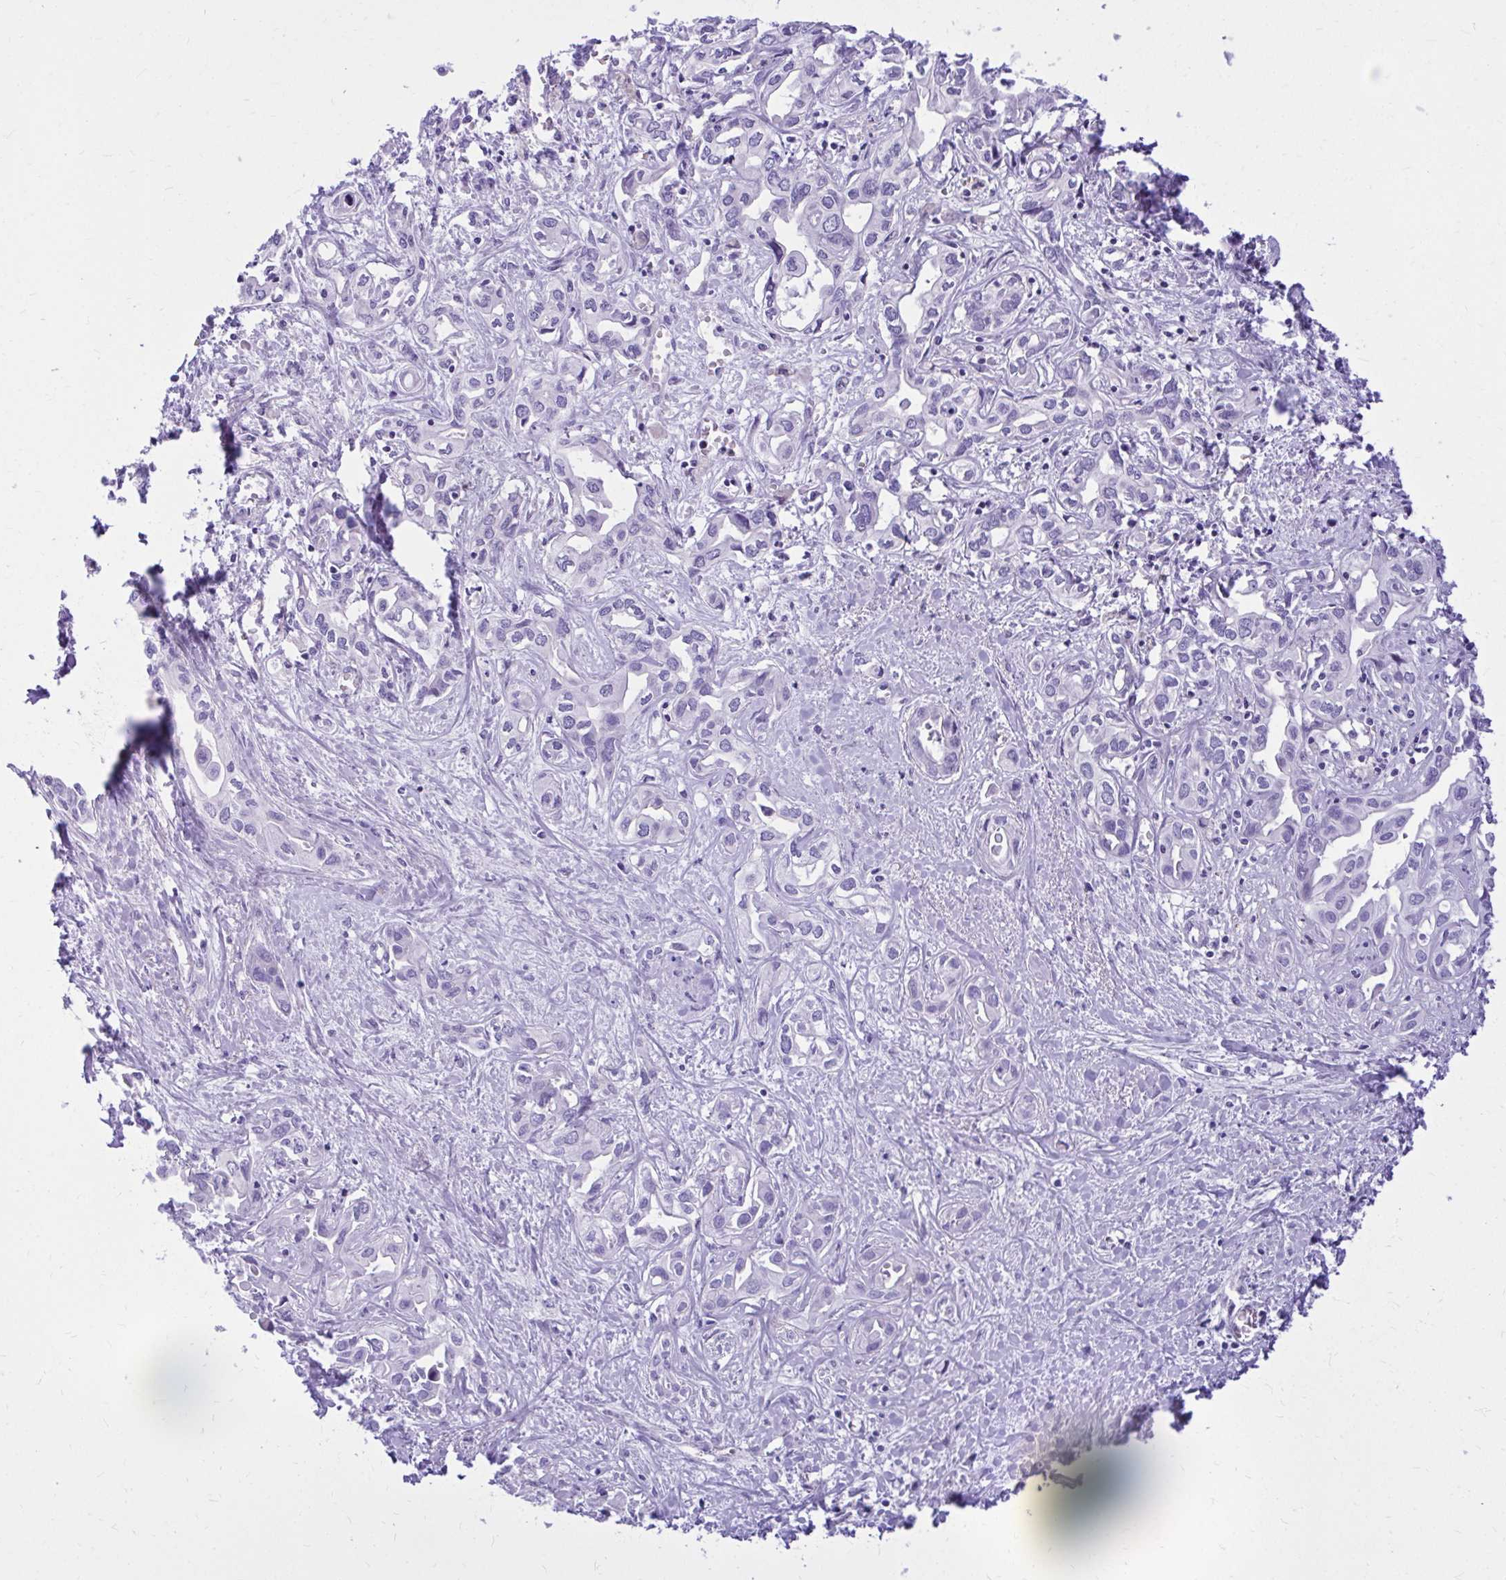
{"staining": {"intensity": "negative", "quantity": "none", "location": "none"}, "tissue": "liver cancer", "cell_type": "Tumor cells", "image_type": "cancer", "snomed": [{"axis": "morphology", "description": "Cholangiocarcinoma"}, {"axis": "topography", "description": "Liver"}], "caption": "IHC of human cholangiocarcinoma (liver) displays no expression in tumor cells.", "gene": "PELI3", "patient": {"sex": "female", "age": 64}}